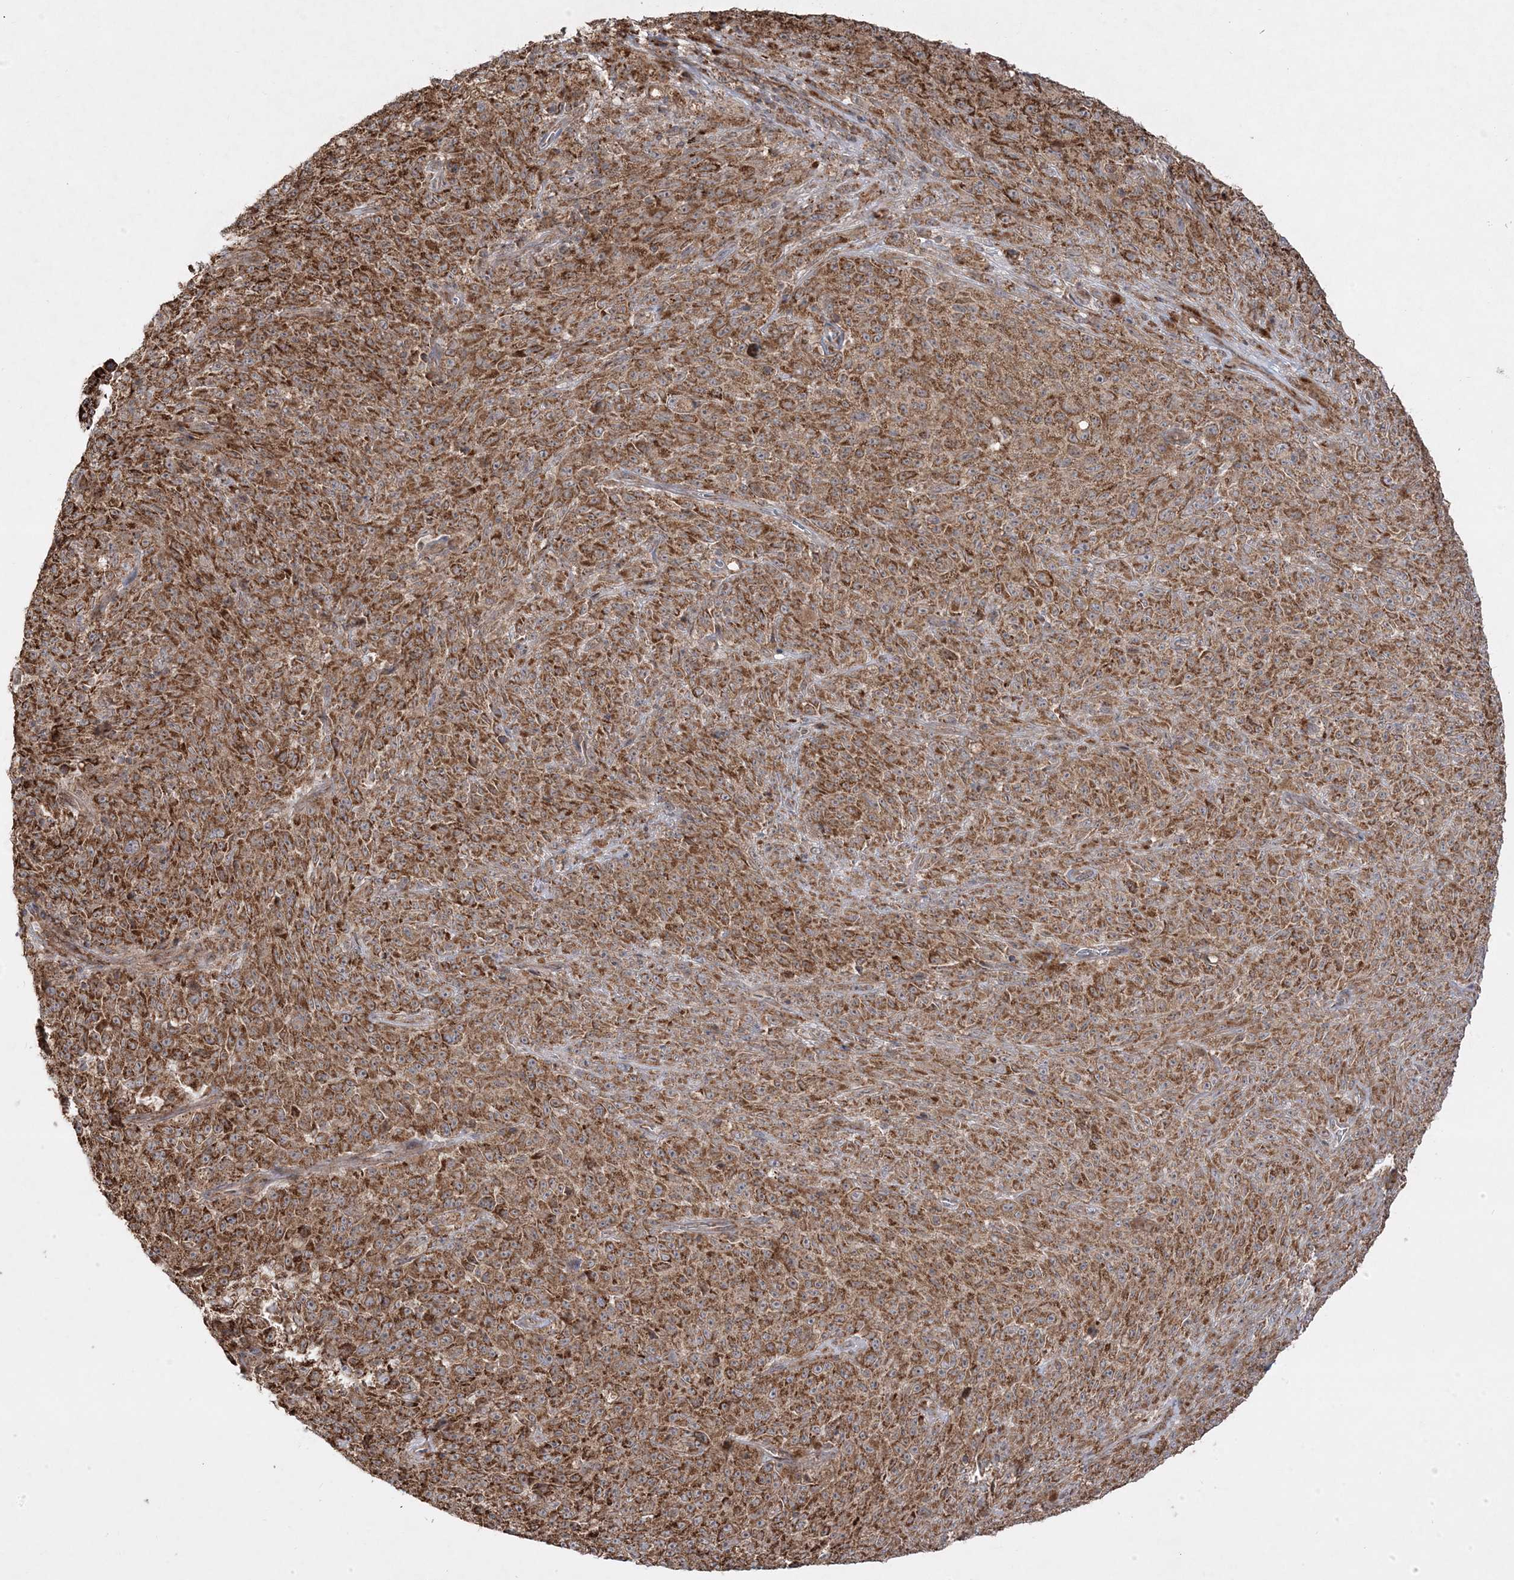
{"staining": {"intensity": "moderate", "quantity": ">75%", "location": "cytoplasmic/membranous"}, "tissue": "melanoma", "cell_type": "Tumor cells", "image_type": "cancer", "snomed": [{"axis": "morphology", "description": "Malignant melanoma, NOS"}, {"axis": "topography", "description": "Skin"}], "caption": "The image shows a brown stain indicating the presence of a protein in the cytoplasmic/membranous of tumor cells in melanoma. (brown staining indicates protein expression, while blue staining denotes nuclei).", "gene": "CLUAP1", "patient": {"sex": "female", "age": 82}}